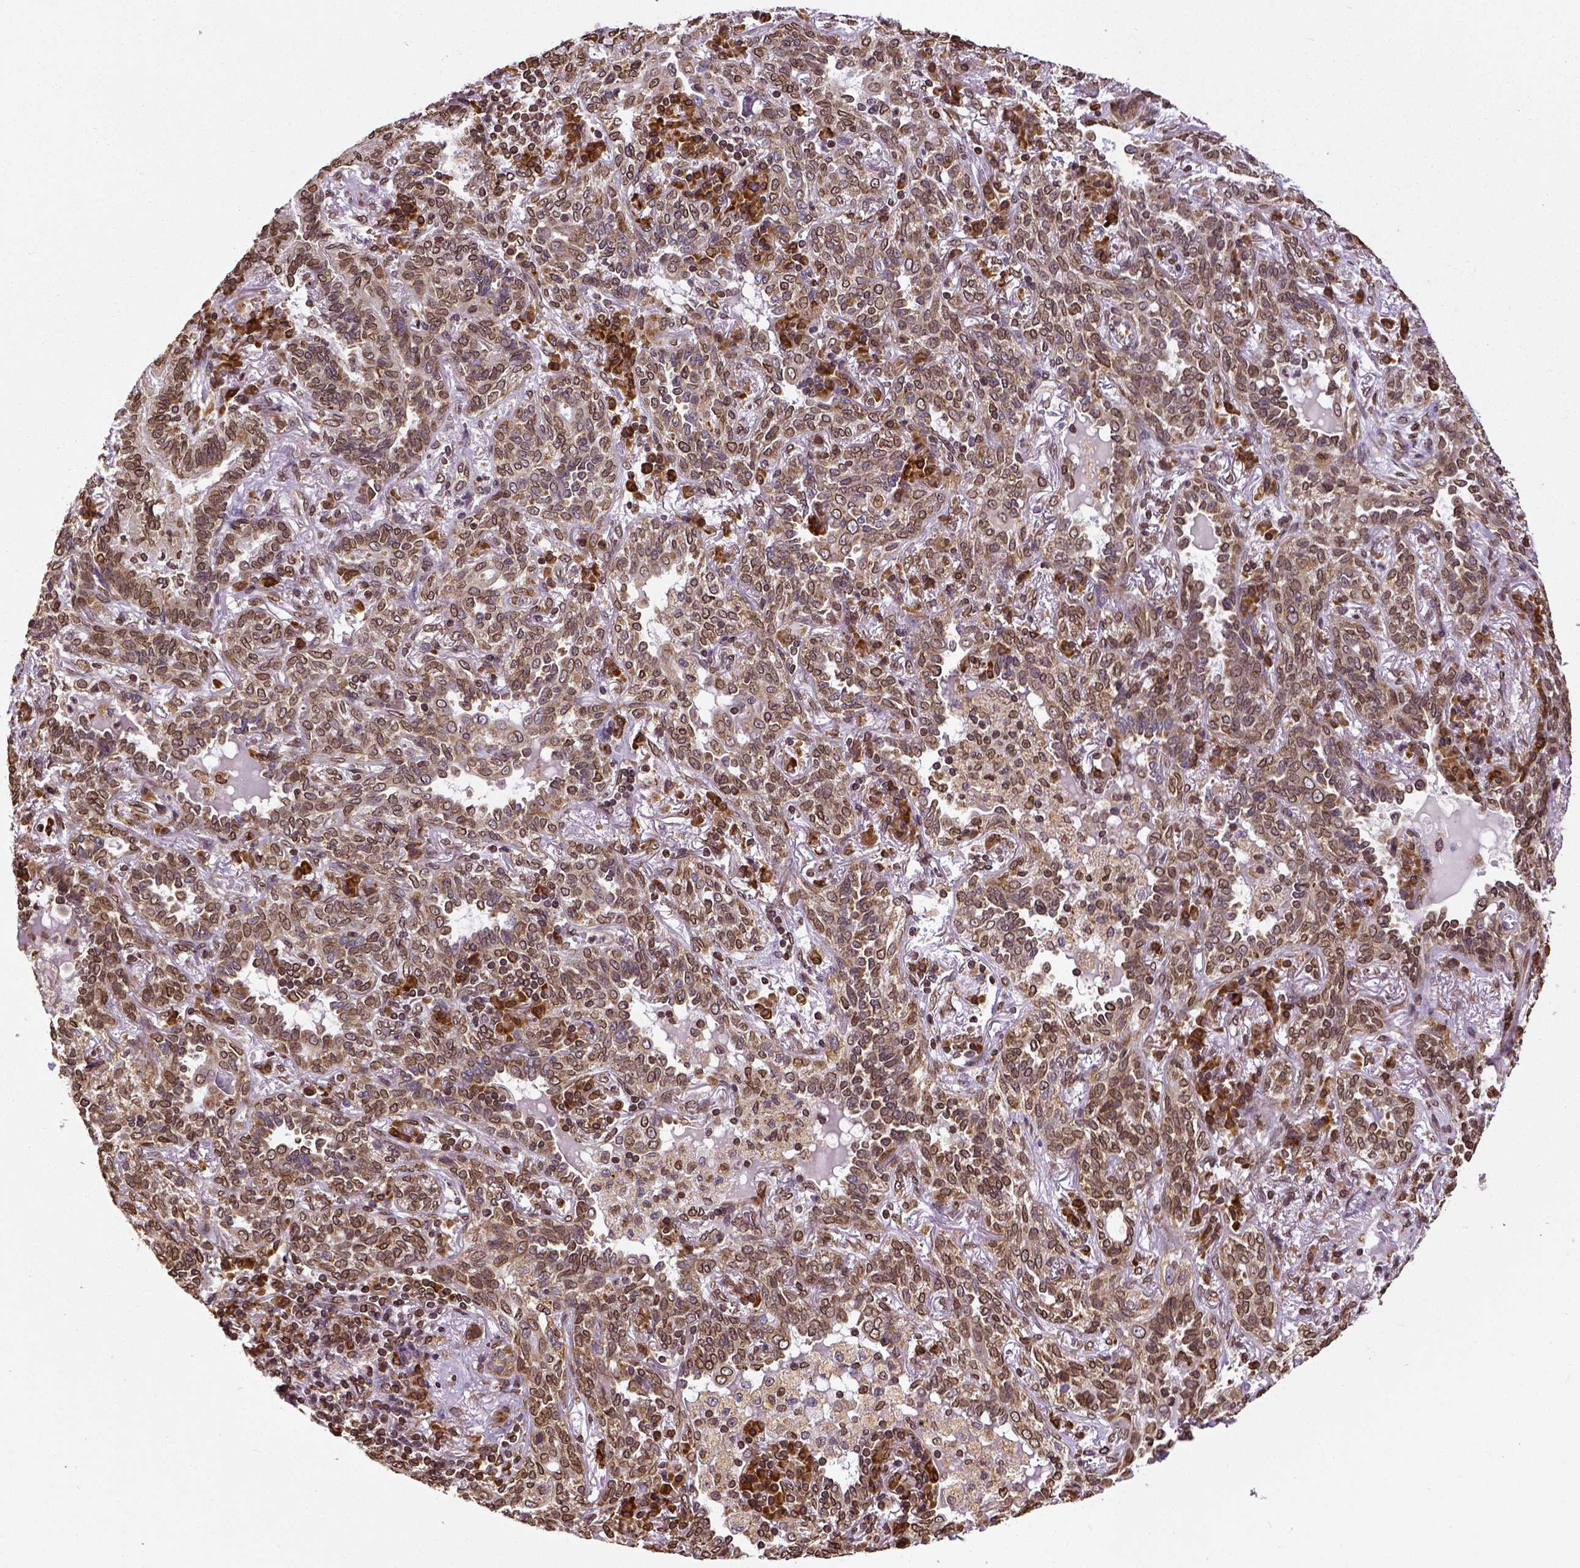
{"staining": {"intensity": "moderate", "quantity": ">75%", "location": "cytoplasmic/membranous,nuclear"}, "tissue": "lung cancer", "cell_type": "Tumor cells", "image_type": "cancer", "snomed": [{"axis": "morphology", "description": "Squamous cell carcinoma, NOS"}, {"axis": "topography", "description": "Lung"}], "caption": "Protein expression analysis of human lung cancer (squamous cell carcinoma) reveals moderate cytoplasmic/membranous and nuclear positivity in about >75% of tumor cells.", "gene": "MTDH", "patient": {"sex": "female", "age": 70}}